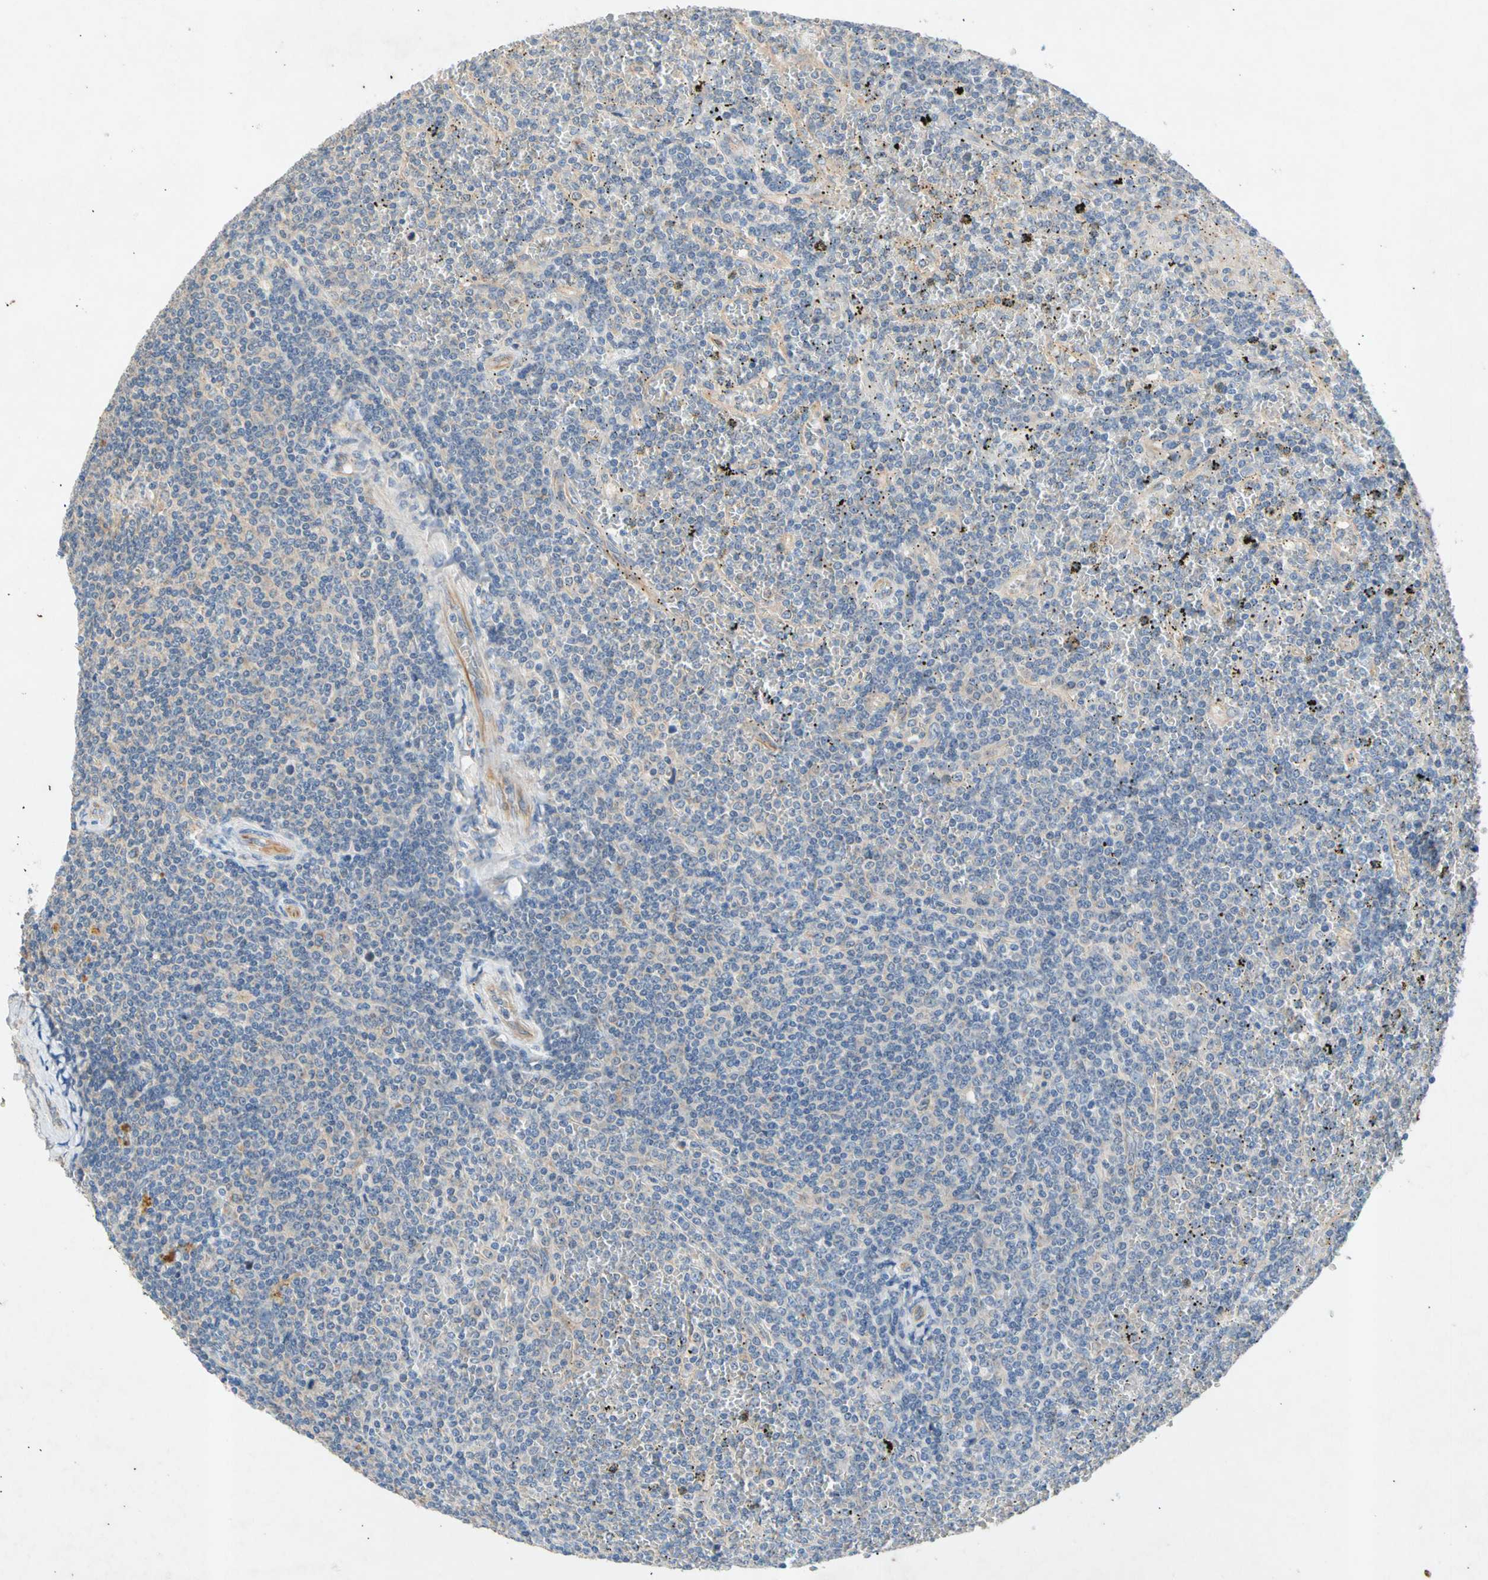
{"staining": {"intensity": "weak", "quantity": "<25%", "location": "cytoplasmic/membranous"}, "tissue": "lymphoma", "cell_type": "Tumor cells", "image_type": "cancer", "snomed": [{"axis": "morphology", "description": "Malignant lymphoma, non-Hodgkin's type, Low grade"}, {"axis": "topography", "description": "Spleen"}], "caption": "The histopathology image reveals no staining of tumor cells in low-grade malignant lymphoma, non-Hodgkin's type. (DAB (3,3'-diaminobenzidine) IHC visualized using brightfield microscopy, high magnification).", "gene": "GASK1B", "patient": {"sex": "female", "age": 19}}